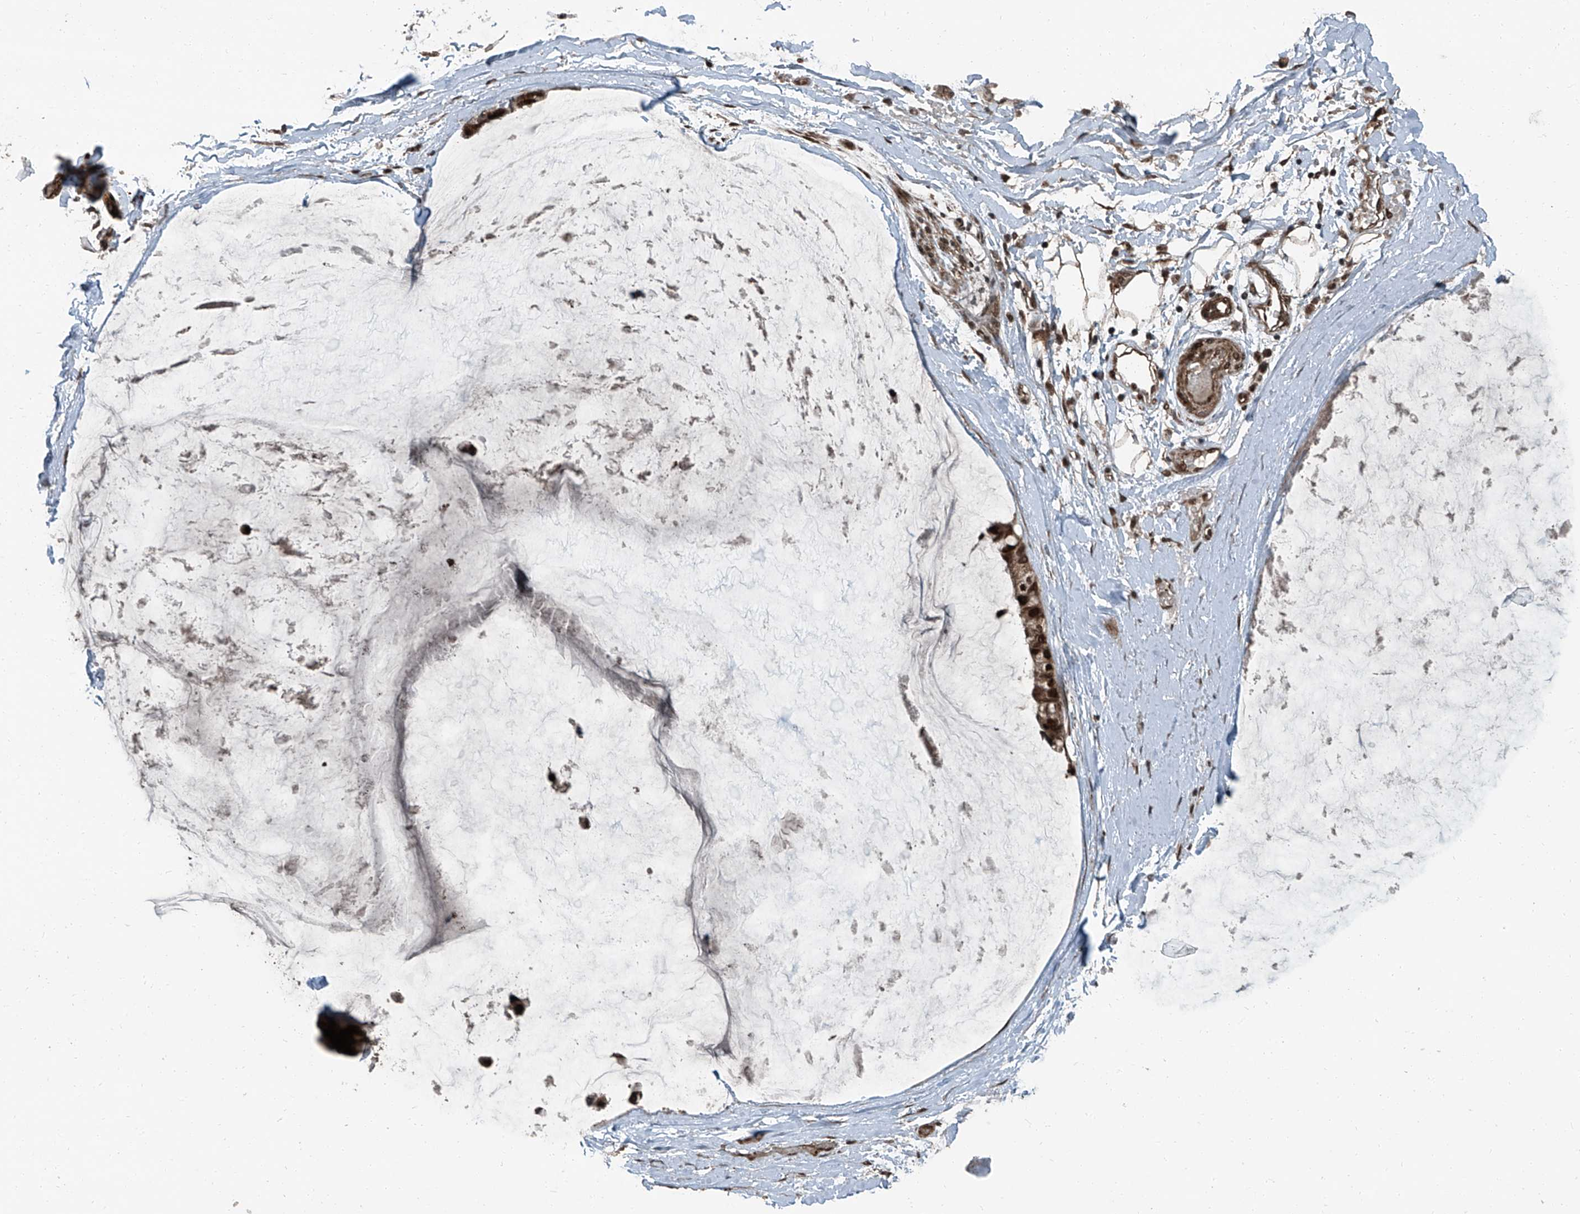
{"staining": {"intensity": "moderate", "quantity": "25%-75%", "location": "nuclear"}, "tissue": "ovarian cancer", "cell_type": "Tumor cells", "image_type": "cancer", "snomed": [{"axis": "morphology", "description": "Cystadenocarcinoma, mucinous, NOS"}, {"axis": "topography", "description": "Ovary"}], "caption": "Brown immunohistochemical staining in human ovarian cancer reveals moderate nuclear staining in approximately 25%-75% of tumor cells.", "gene": "ZNF570", "patient": {"sex": "female", "age": 39}}